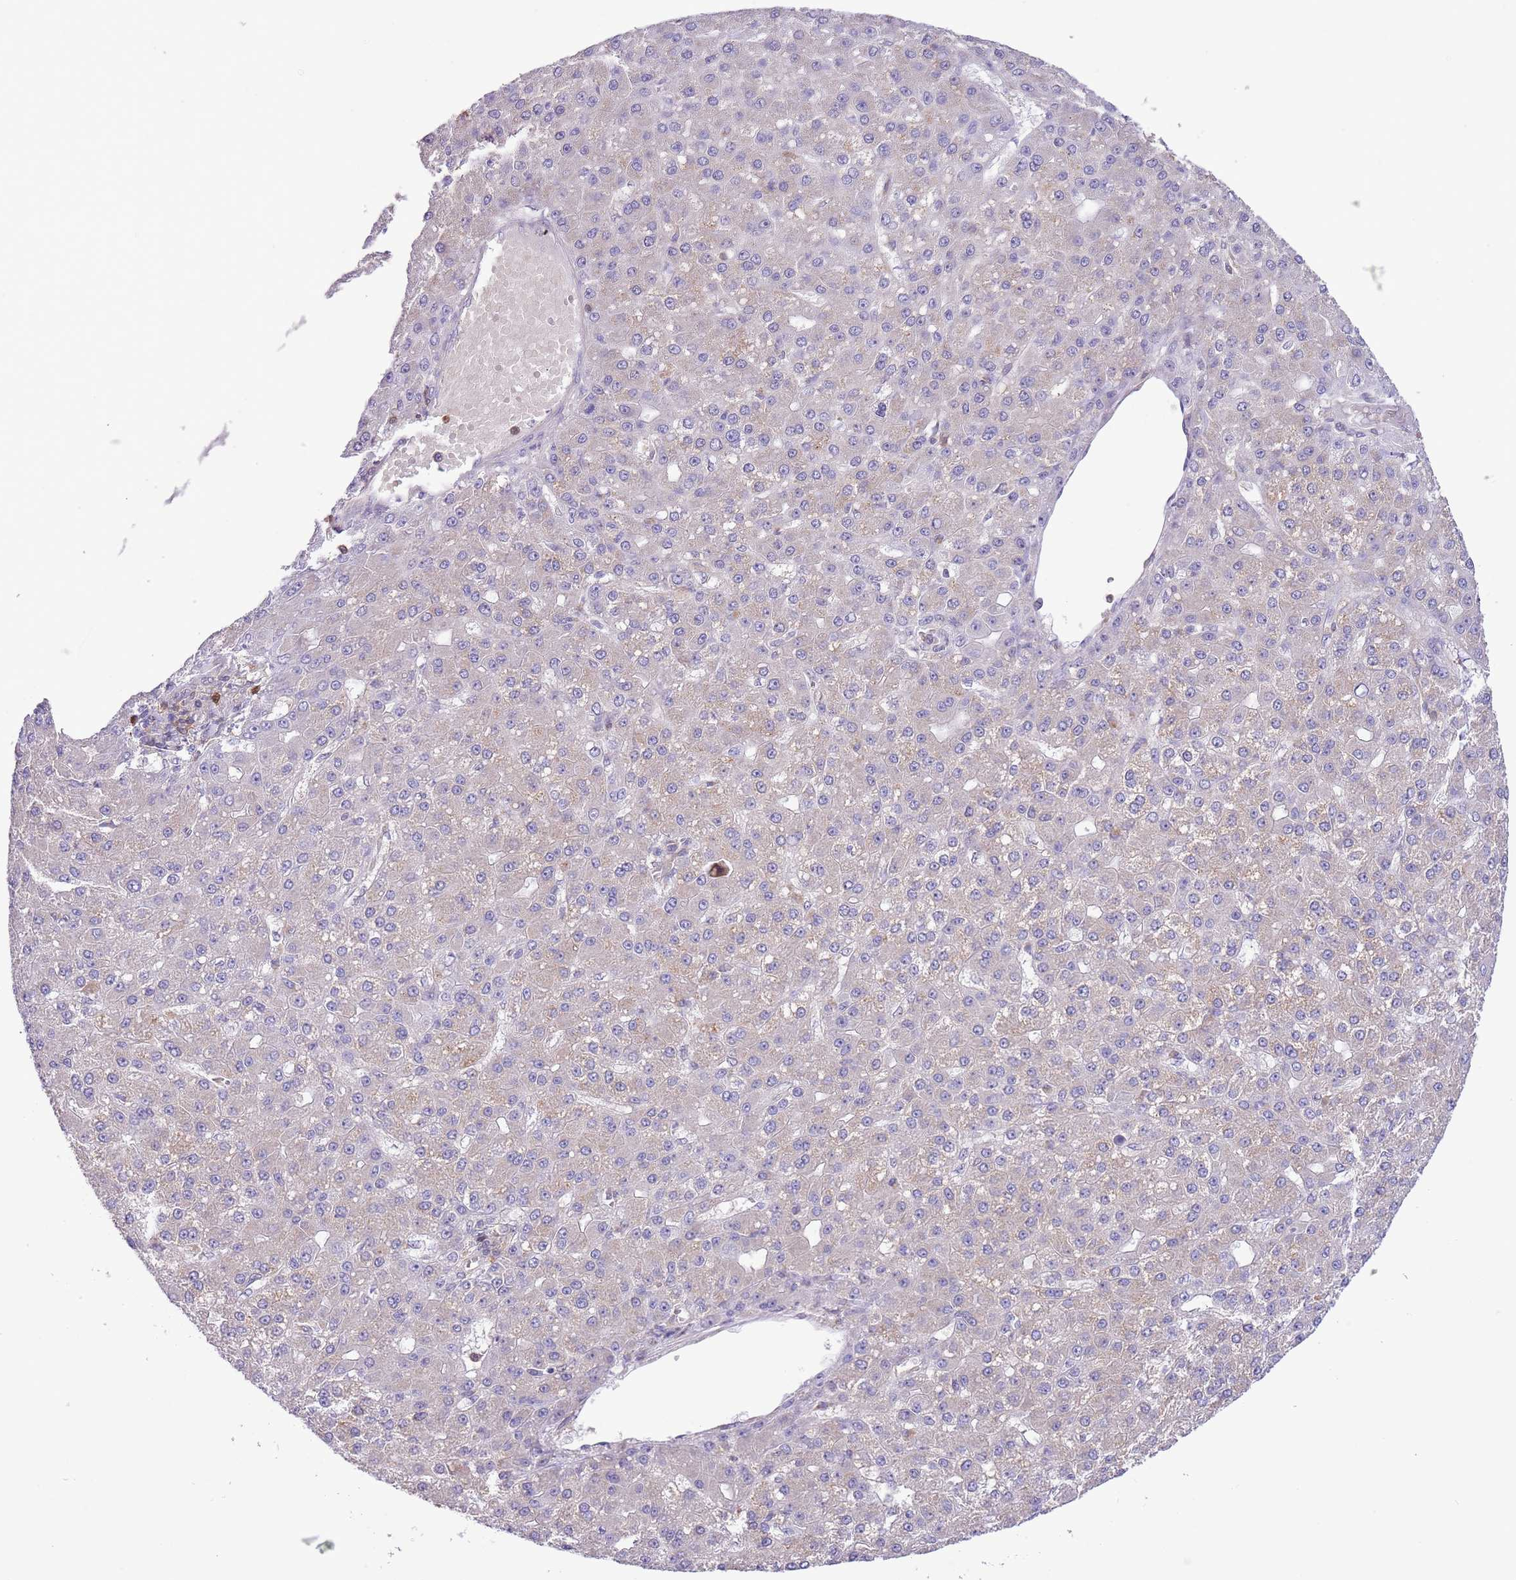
{"staining": {"intensity": "moderate", "quantity": "<25%", "location": "cytoplasmic/membranous"}, "tissue": "liver cancer", "cell_type": "Tumor cells", "image_type": "cancer", "snomed": [{"axis": "morphology", "description": "Carcinoma, Hepatocellular, NOS"}, {"axis": "topography", "description": "Liver"}], "caption": "Immunohistochemical staining of human liver cancer reveals low levels of moderate cytoplasmic/membranous positivity in approximately <25% of tumor cells.", "gene": "PRR32", "patient": {"sex": "male", "age": 67}}